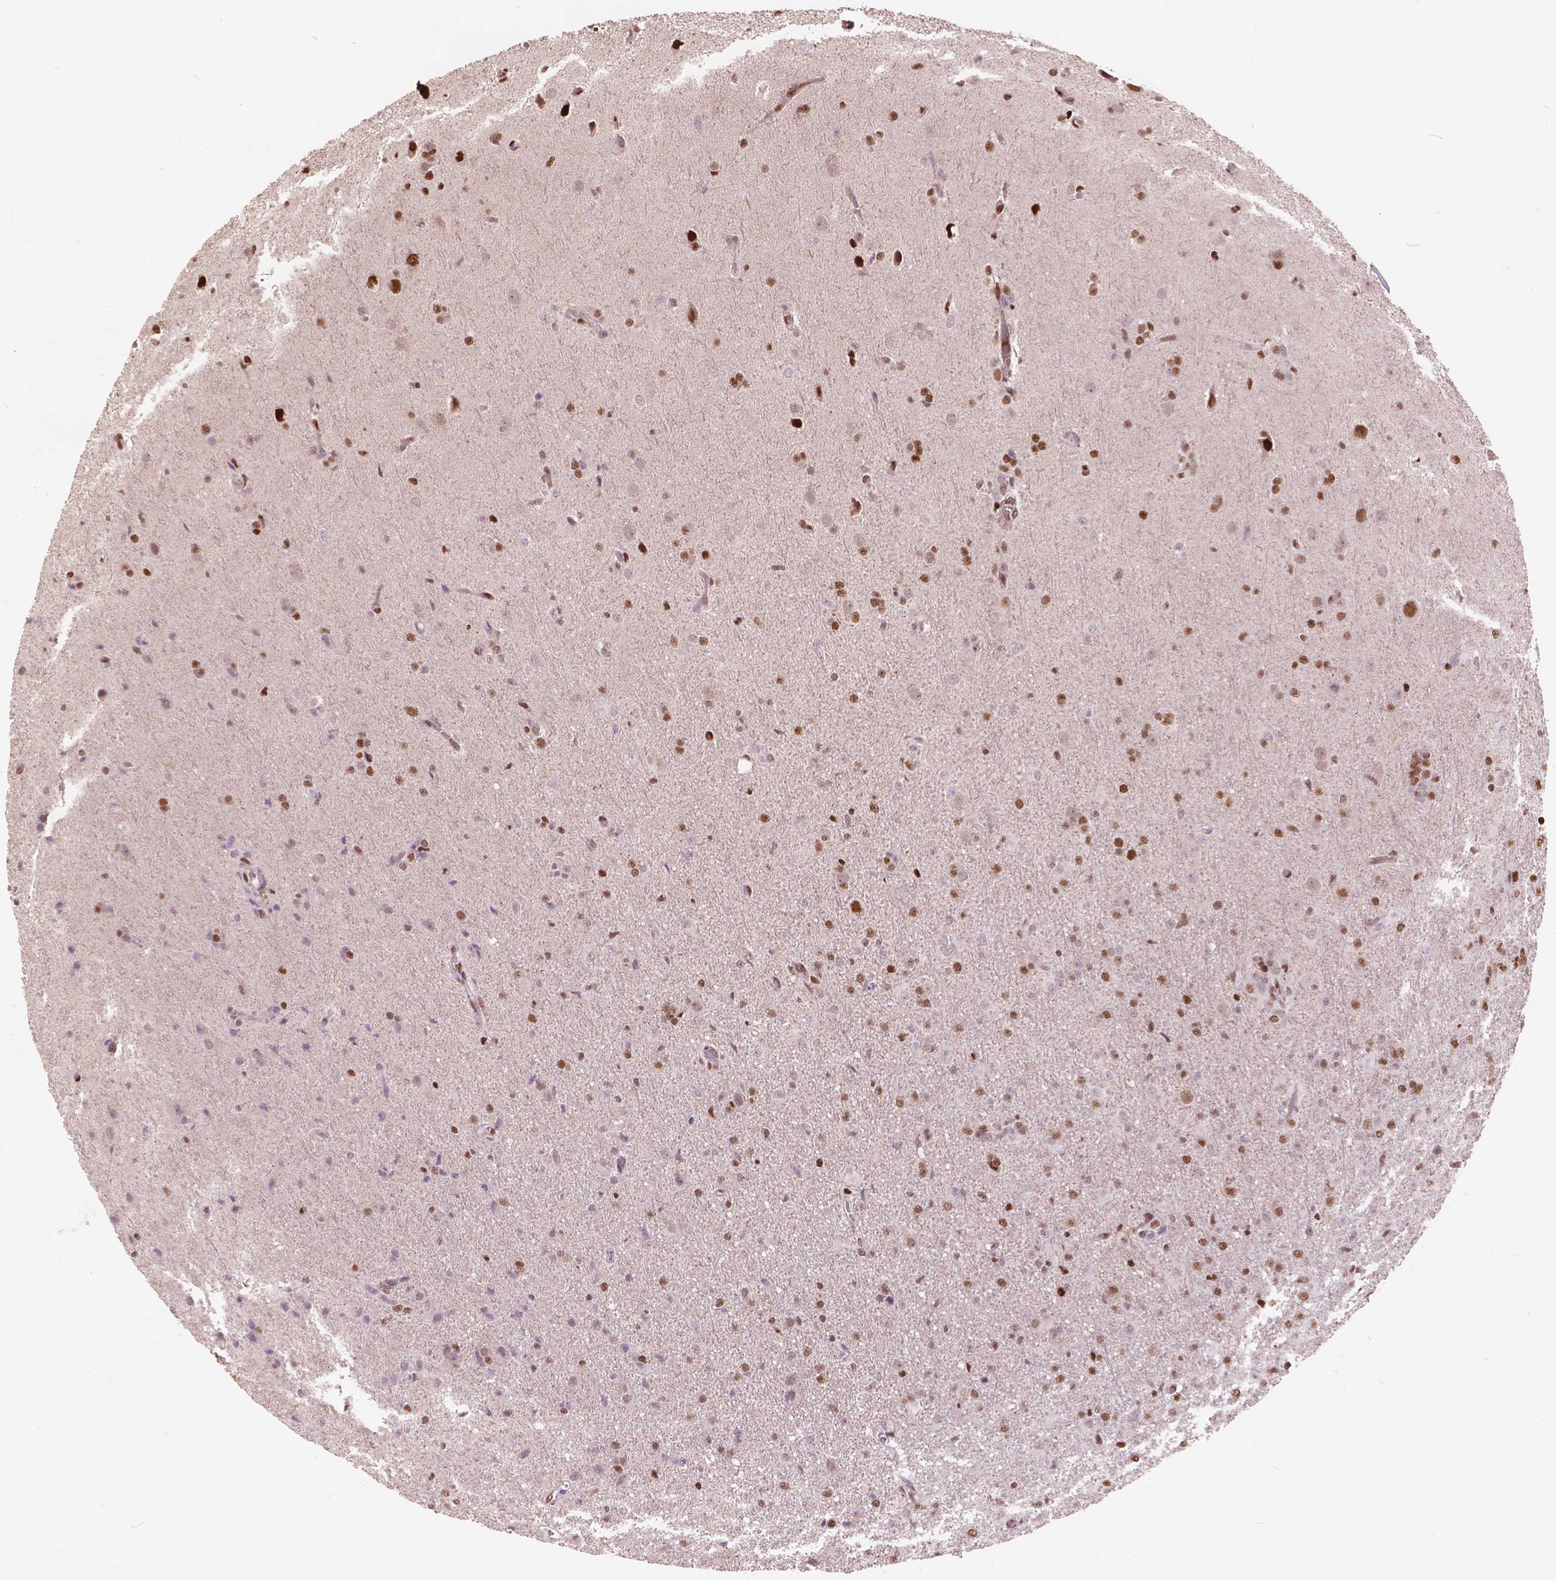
{"staining": {"intensity": "moderate", "quantity": ">75%", "location": "nuclear"}, "tissue": "glioma", "cell_type": "Tumor cells", "image_type": "cancer", "snomed": [{"axis": "morphology", "description": "Glioma, malignant, High grade"}, {"axis": "topography", "description": "Brain"}], "caption": "A high-resolution photomicrograph shows IHC staining of glioma, which demonstrates moderate nuclear expression in about >75% of tumor cells.", "gene": "ANP32B", "patient": {"sex": "male", "age": 68}}